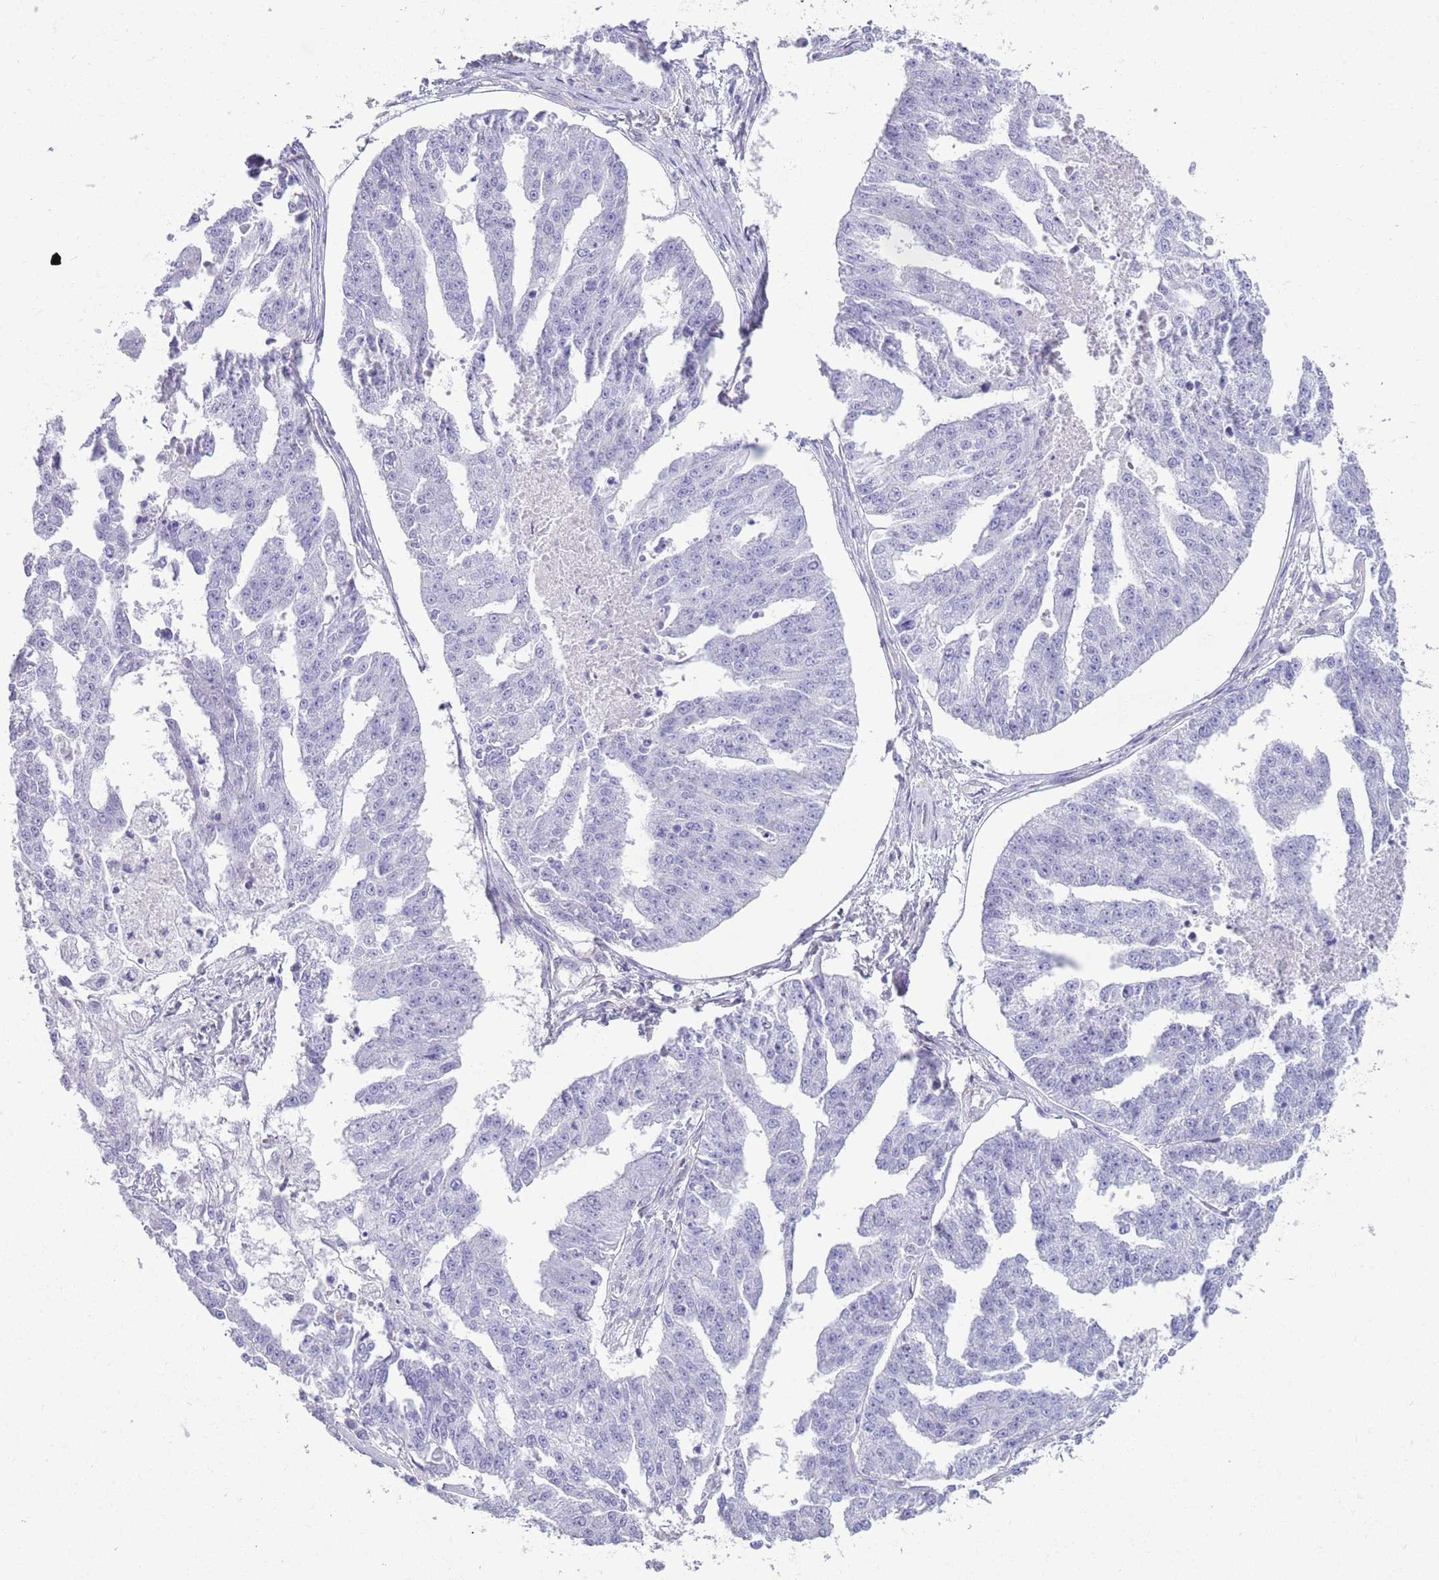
{"staining": {"intensity": "negative", "quantity": "none", "location": "none"}, "tissue": "ovarian cancer", "cell_type": "Tumor cells", "image_type": "cancer", "snomed": [{"axis": "morphology", "description": "Cystadenocarcinoma, serous, NOS"}, {"axis": "topography", "description": "Ovary"}], "caption": "Serous cystadenocarcinoma (ovarian) was stained to show a protein in brown. There is no significant expression in tumor cells.", "gene": "RBP3", "patient": {"sex": "female", "age": 58}}